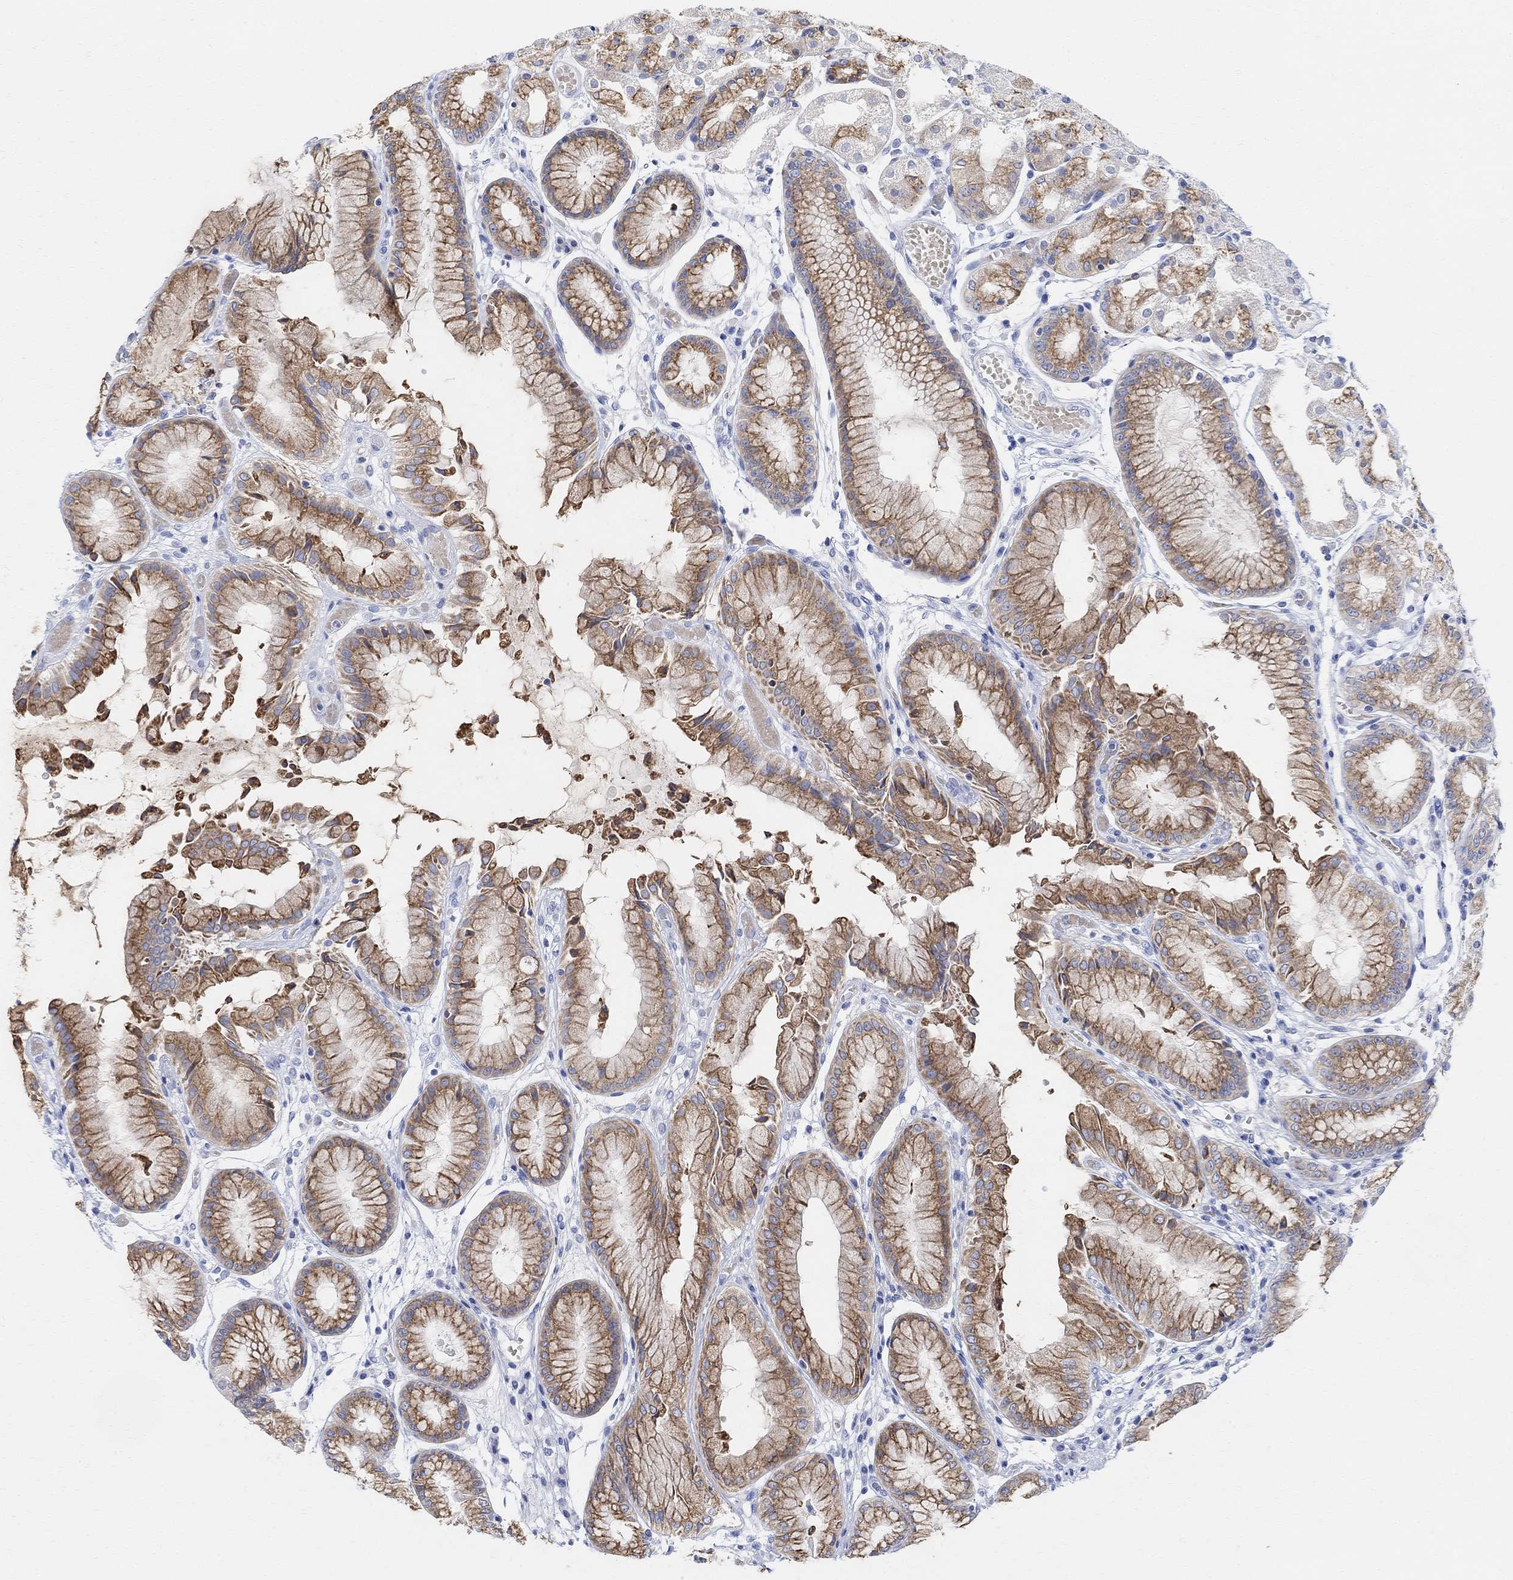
{"staining": {"intensity": "moderate", "quantity": ">75%", "location": "cytoplasmic/membranous"}, "tissue": "stomach", "cell_type": "Glandular cells", "image_type": "normal", "snomed": [{"axis": "morphology", "description": "Normal tissue, NOS"}, {"axis": "topography", "description": "Stomach, upper"}], "caption": "DAB (3,3'-diaminobenzidine) immunohistochemical staining of normal human stomach exhibits moderate cytoplasmic/membranous protein staining in approximately >75% of glandular cells. The protein is stained brown, and the nuclei are stained in blue (DAB IHC with brightfield microscopy, high magnification).", "gene": "RETNLB", "patient": {"sex": "male", "age": 72}}